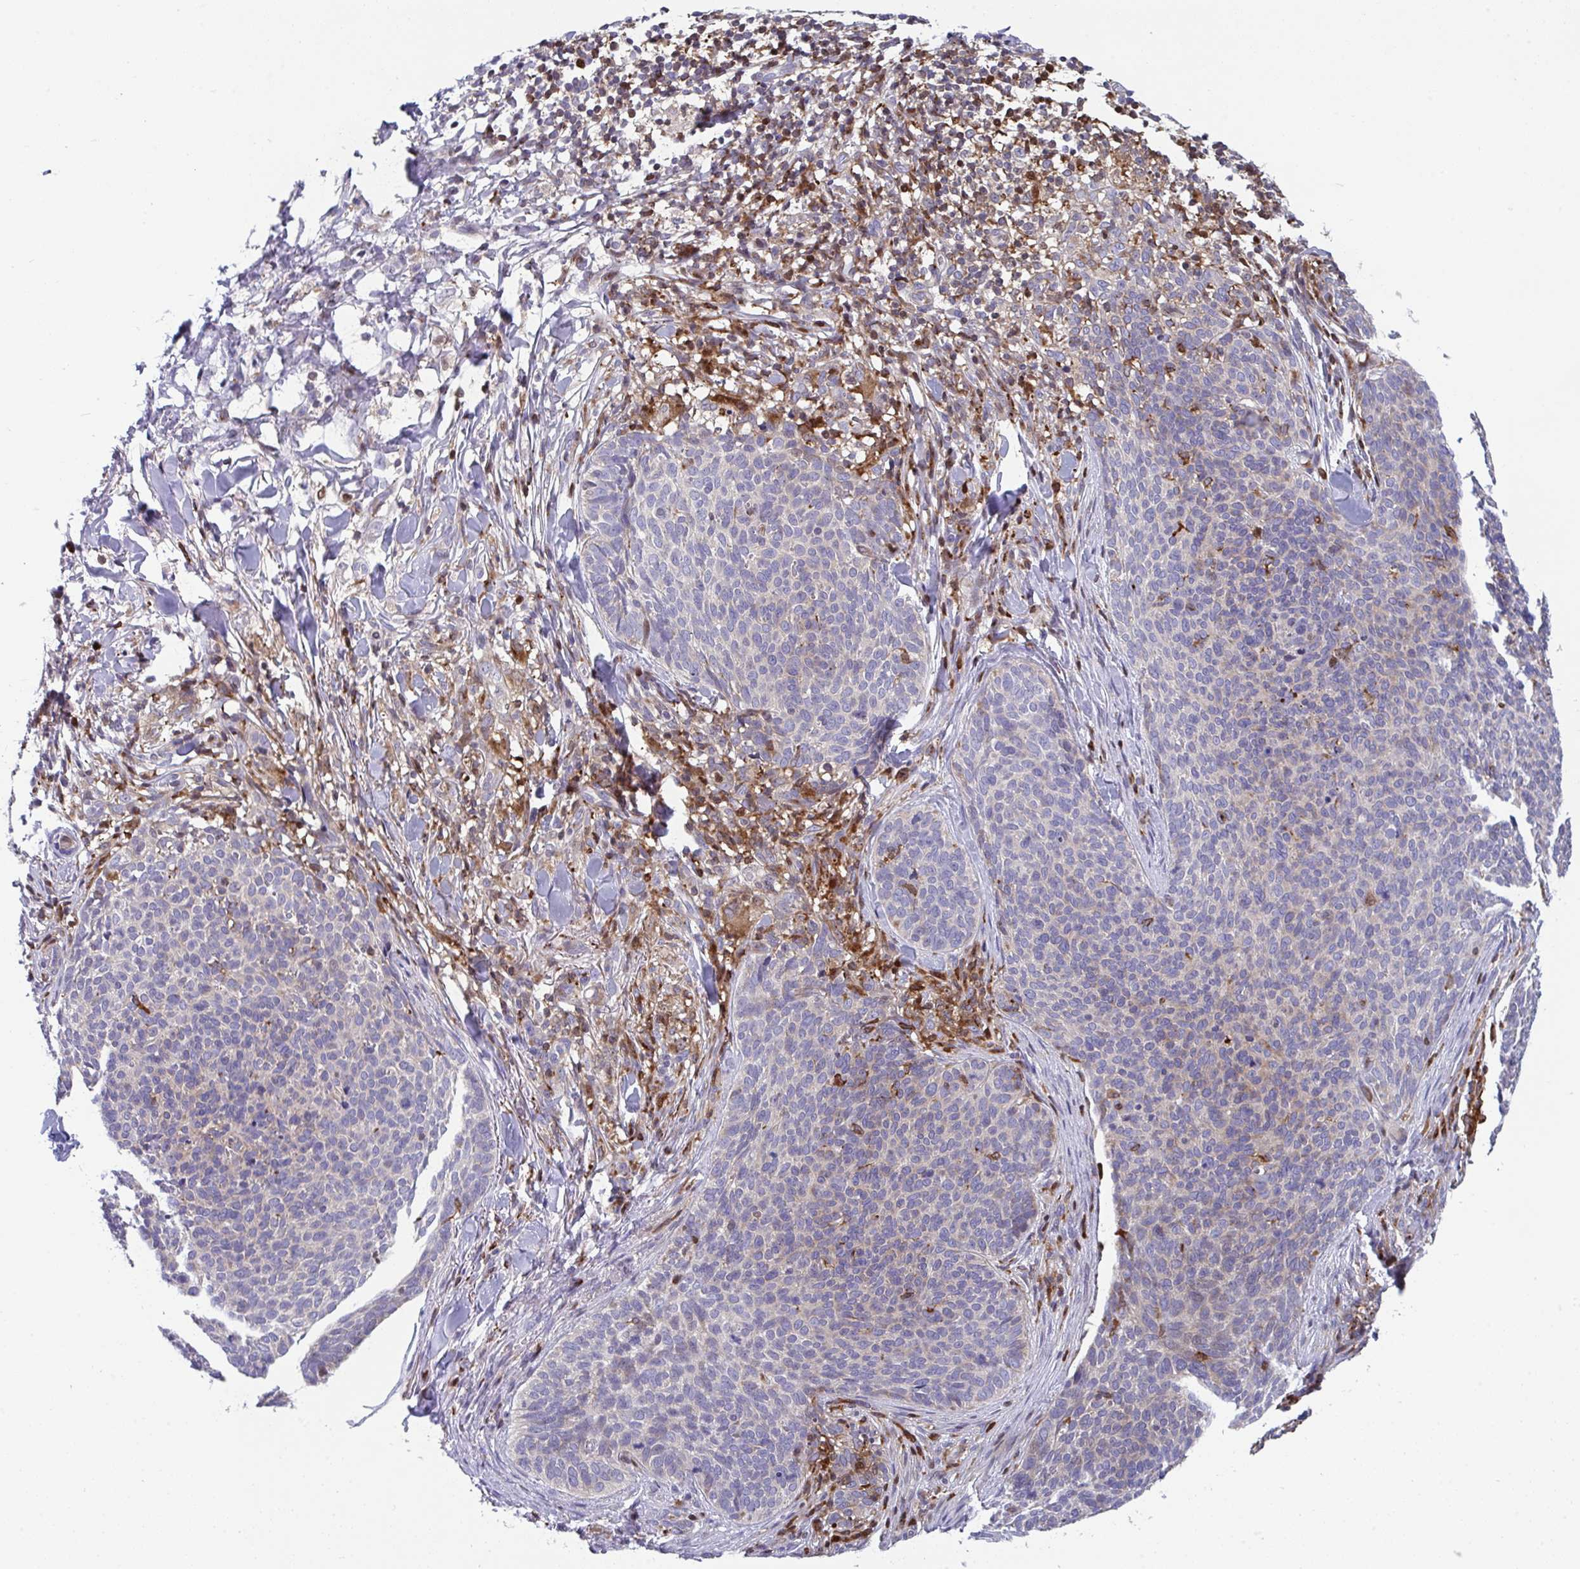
{"staining": {"intensity": "negative", "quantity": "none", "location": "none"}, "tissue": "skin cancer", "cell_type": "Tumor cells", "image_type": "cancer", "snomed": [{"axis": "morphology", "description": "Basal cell carcinoma"}, {"axis": "topography", "description": "Skin"}, {"axis": "topography", "description": "Skin of face"}], "caption": "Immunohistochemistry (IHC) histopathology image of skin cancer stained for a protein (brown), which reveals no expression in tumor cells.", "gene": "AOC2", "patient": {"sex": "male", "age": 56}}